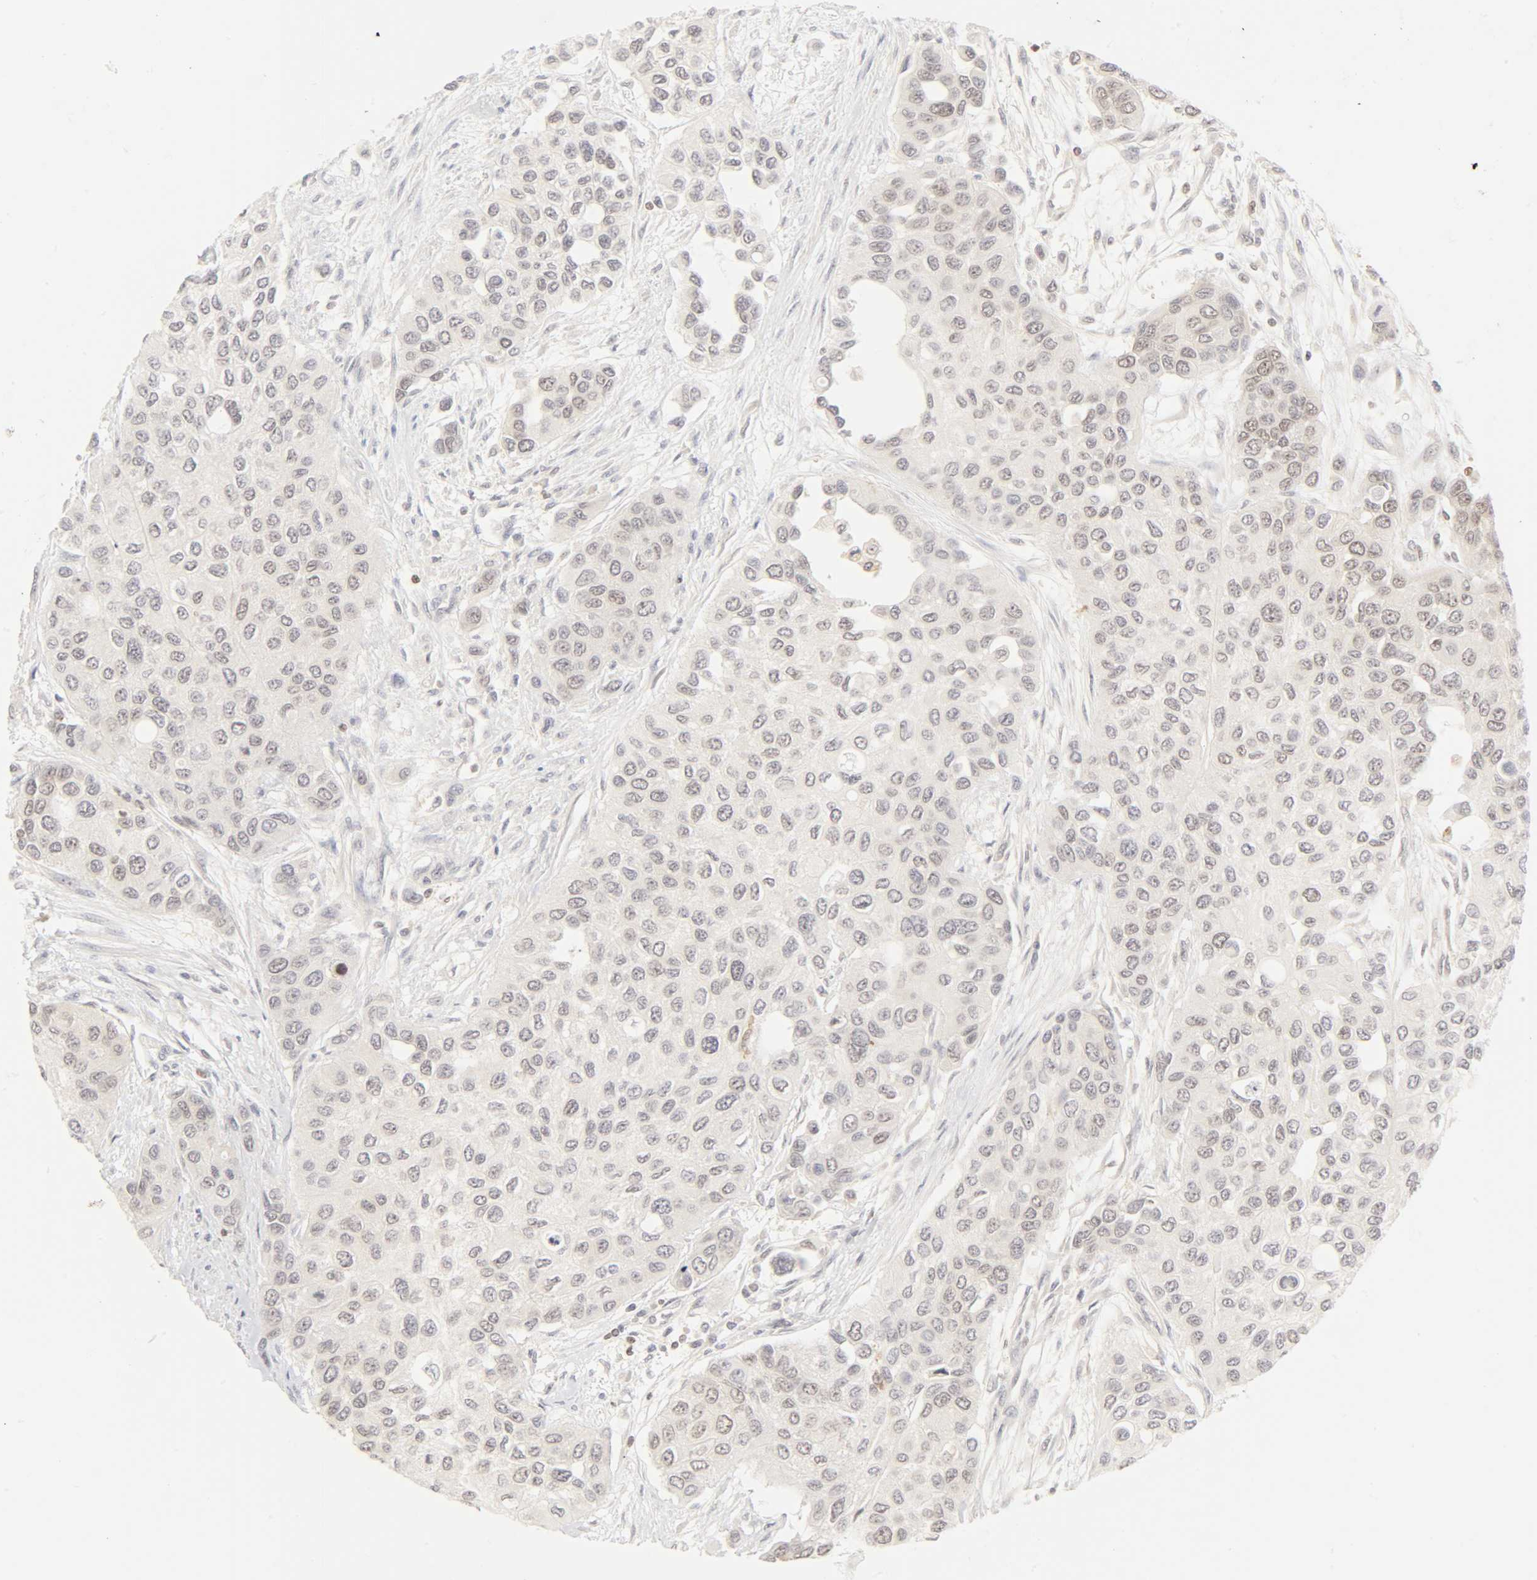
{"staining": {"intensity": "weak", "quantity": "<25%", "location": "nuclear"}, "tissue": "urothelial cancer", "cell_type": "Tumor cells", "image_type": "cancer", "snomed": [{"axis": "morphology", "description": "Urothelial carcinoma, High grade"}, {"axis": "topography", "description": "Urinary bladder"}], "caption": "A high-resolution histopathology image shows immunohistochemistry (IHC) staining of urothelial carcinoma (high-grade), which exhibits no significant positivity in tumor cells.", "gene": "KIF2A", "patient": {"sex": "female", "age": 56}}